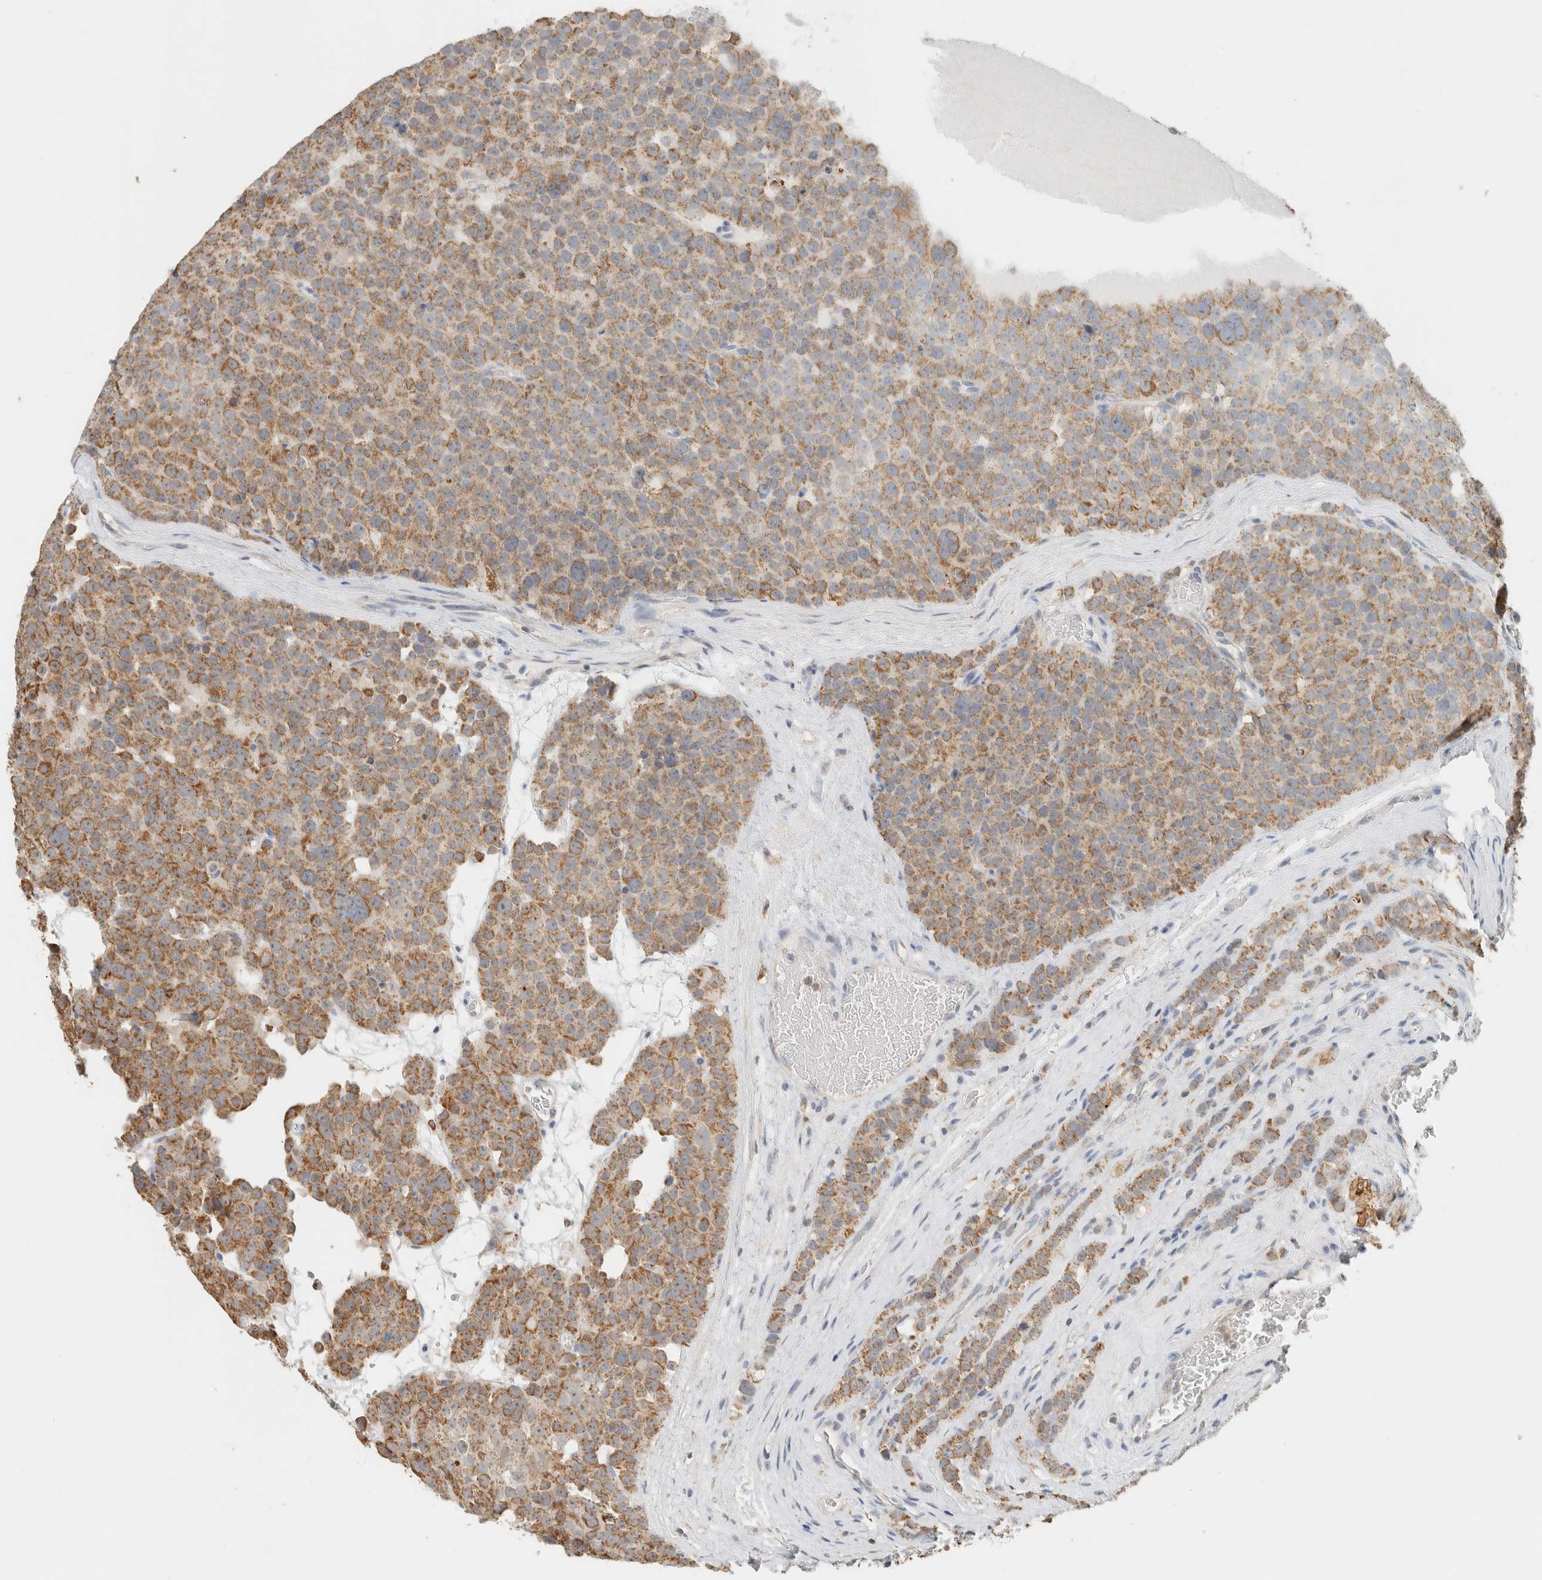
{"staining": {"intensity": "moderate", "quantity": ">75%", "location": "cytoplasmic/membranous"}, "tissue": "testis cancer", "cell_type": "Tumor cells", "image_type": "cancer", "snomed": [{"axis": "morphology", "description": "Seminoma, NOS"}, {"axis": "topography", "description": "Testis"}], "caption": "Immunohistochemistry (IHC) image of testis cancer stained for a protein (brown), which exhibits medium levels of moderate cytoplasmic/membranous positivity in about >75% of tumor cells.", "gene": "CAPG", "patient": {"sex": "male", "age": 71}}